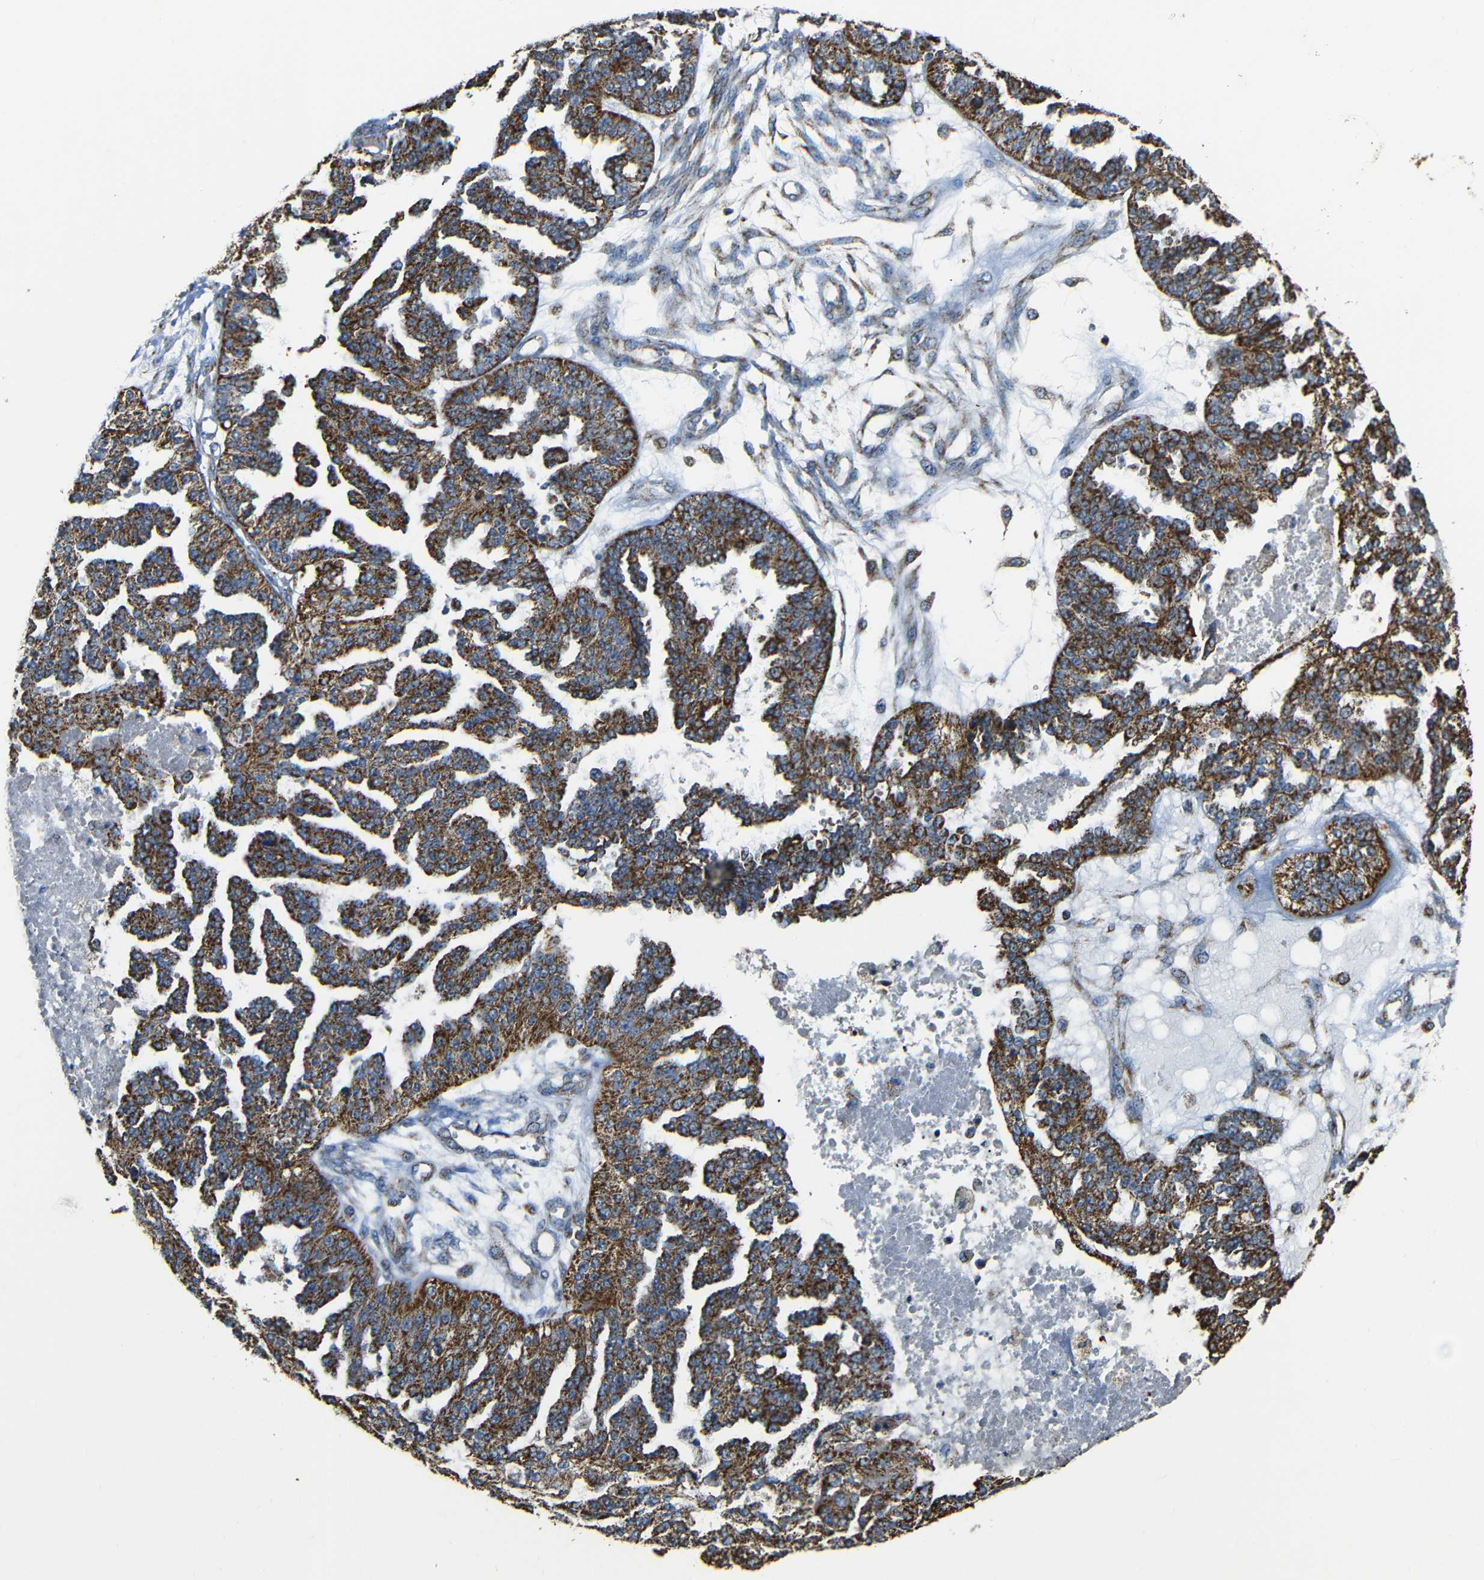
{"staining": {"intensity": "strong", "quantity": ">75%", "location": "cytoplasmic/membranous"}, "tissue": "ovarian cancer", "cell_type": "Tumor cells", "image_type": "cancer", "snomed": [{"axis": "morphology", "description": "Cystadenocarcinoma, serous, NOS"}, {"axis": "topography", "description": "Ovary"}], "caption": "An image of human ovarian serous cystadenocarcinoma stained for a protein displays strong cytoplasmic/membranous brown staining in tumor cells.", "gene": "NR3C2", "patient": {"sex": "female", "age": 58}}